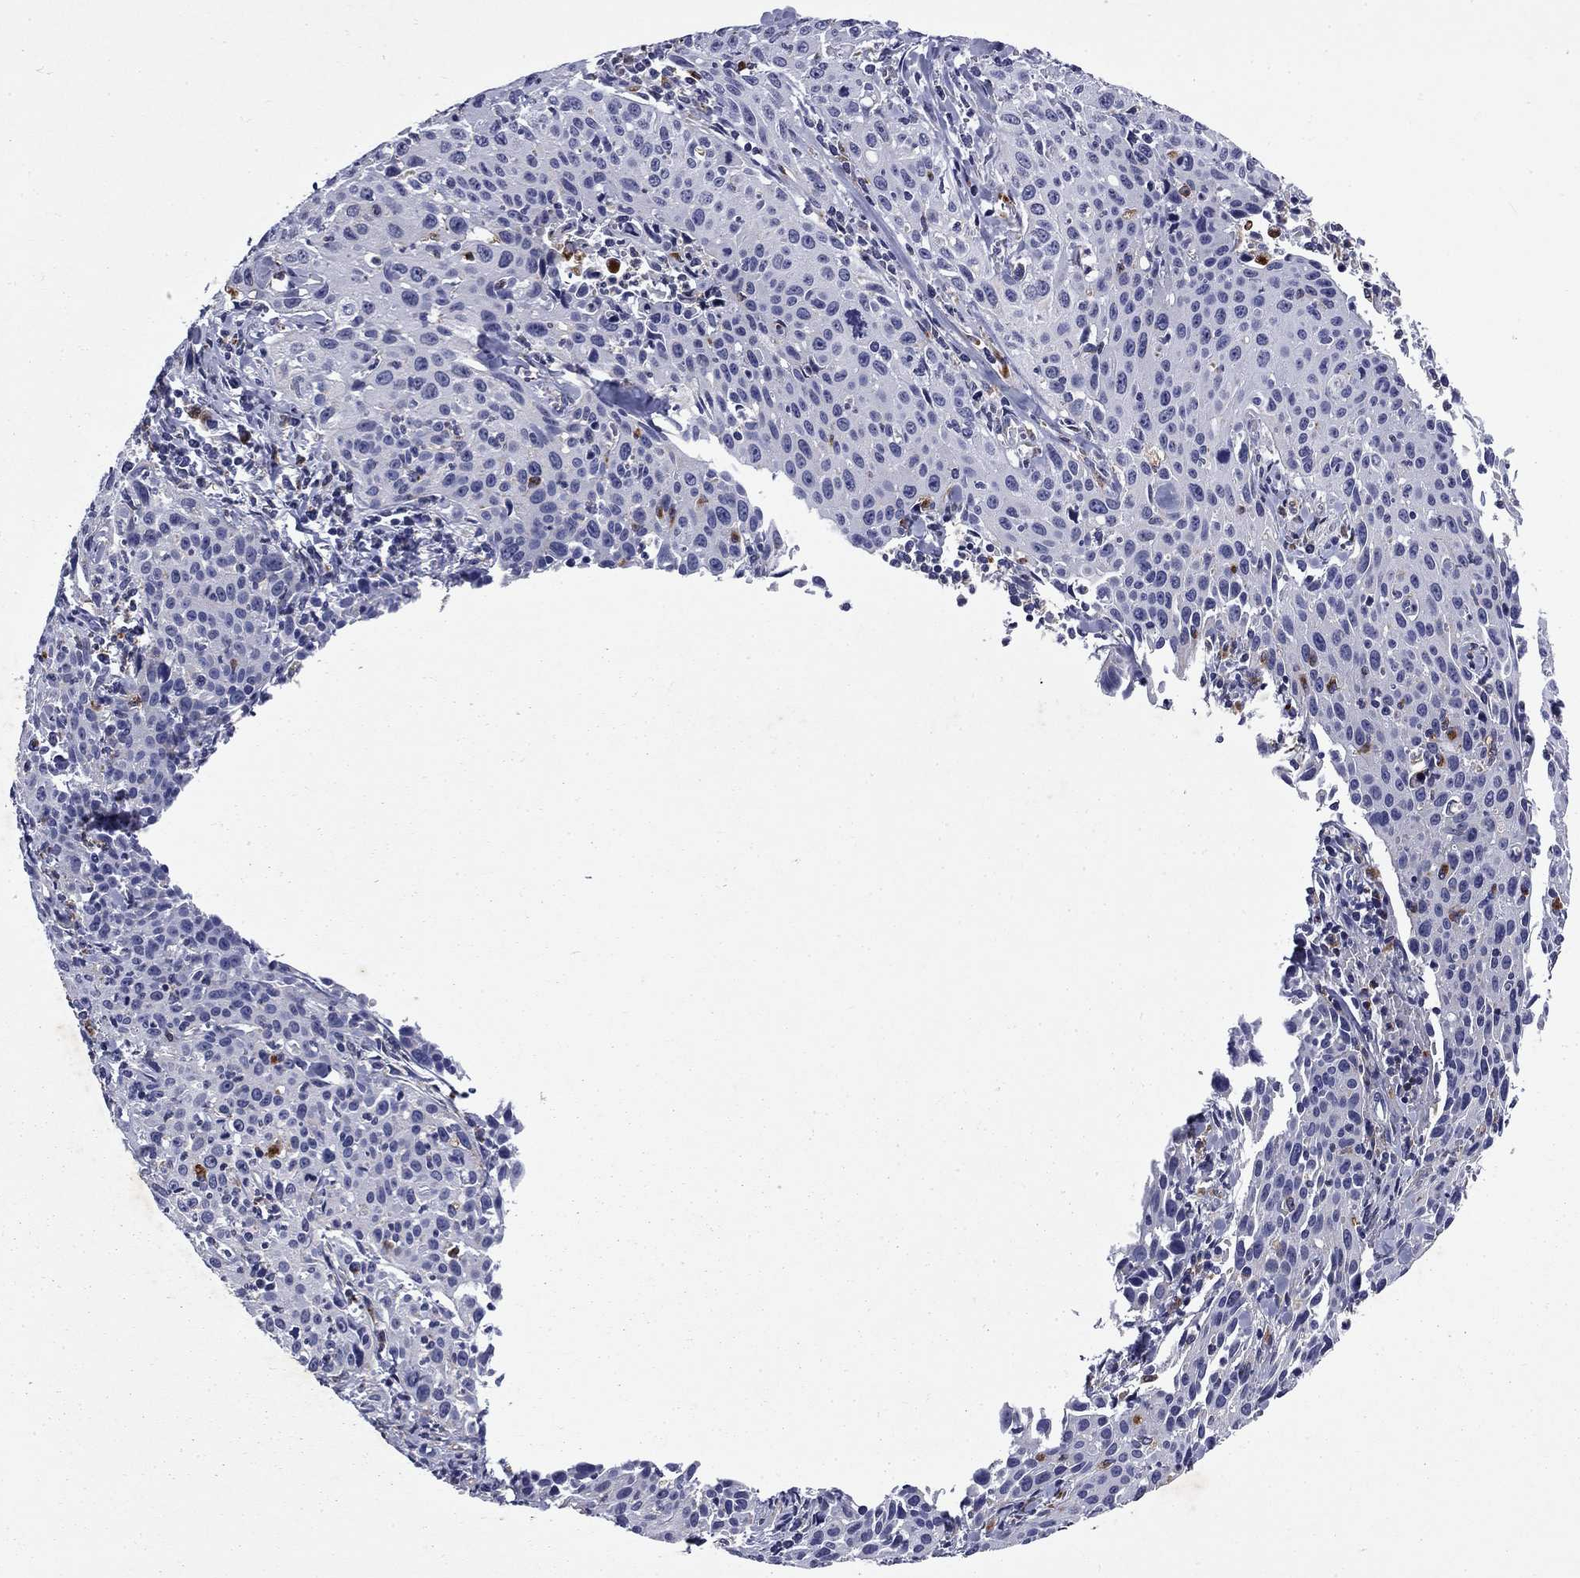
{"staining": {"intensity": "negative", "quantity": "none", "location": "none"}, "tissue": "cervical cancer", "cell_type": "Tumor cells", "image_type": "cancer", "snomed": [{"axis": "morphology", "description": "Squamous cell carcinoma, NOS"}, {"axis": "topography", "description": "Cervix"}], "caption": "This is an IHC photomicrograph of cervical squamous cell carcinoma. There is no positivity in tumor cells.", "gene": "MADCAM1", "patient": {"sex": "female", "age": 26}}